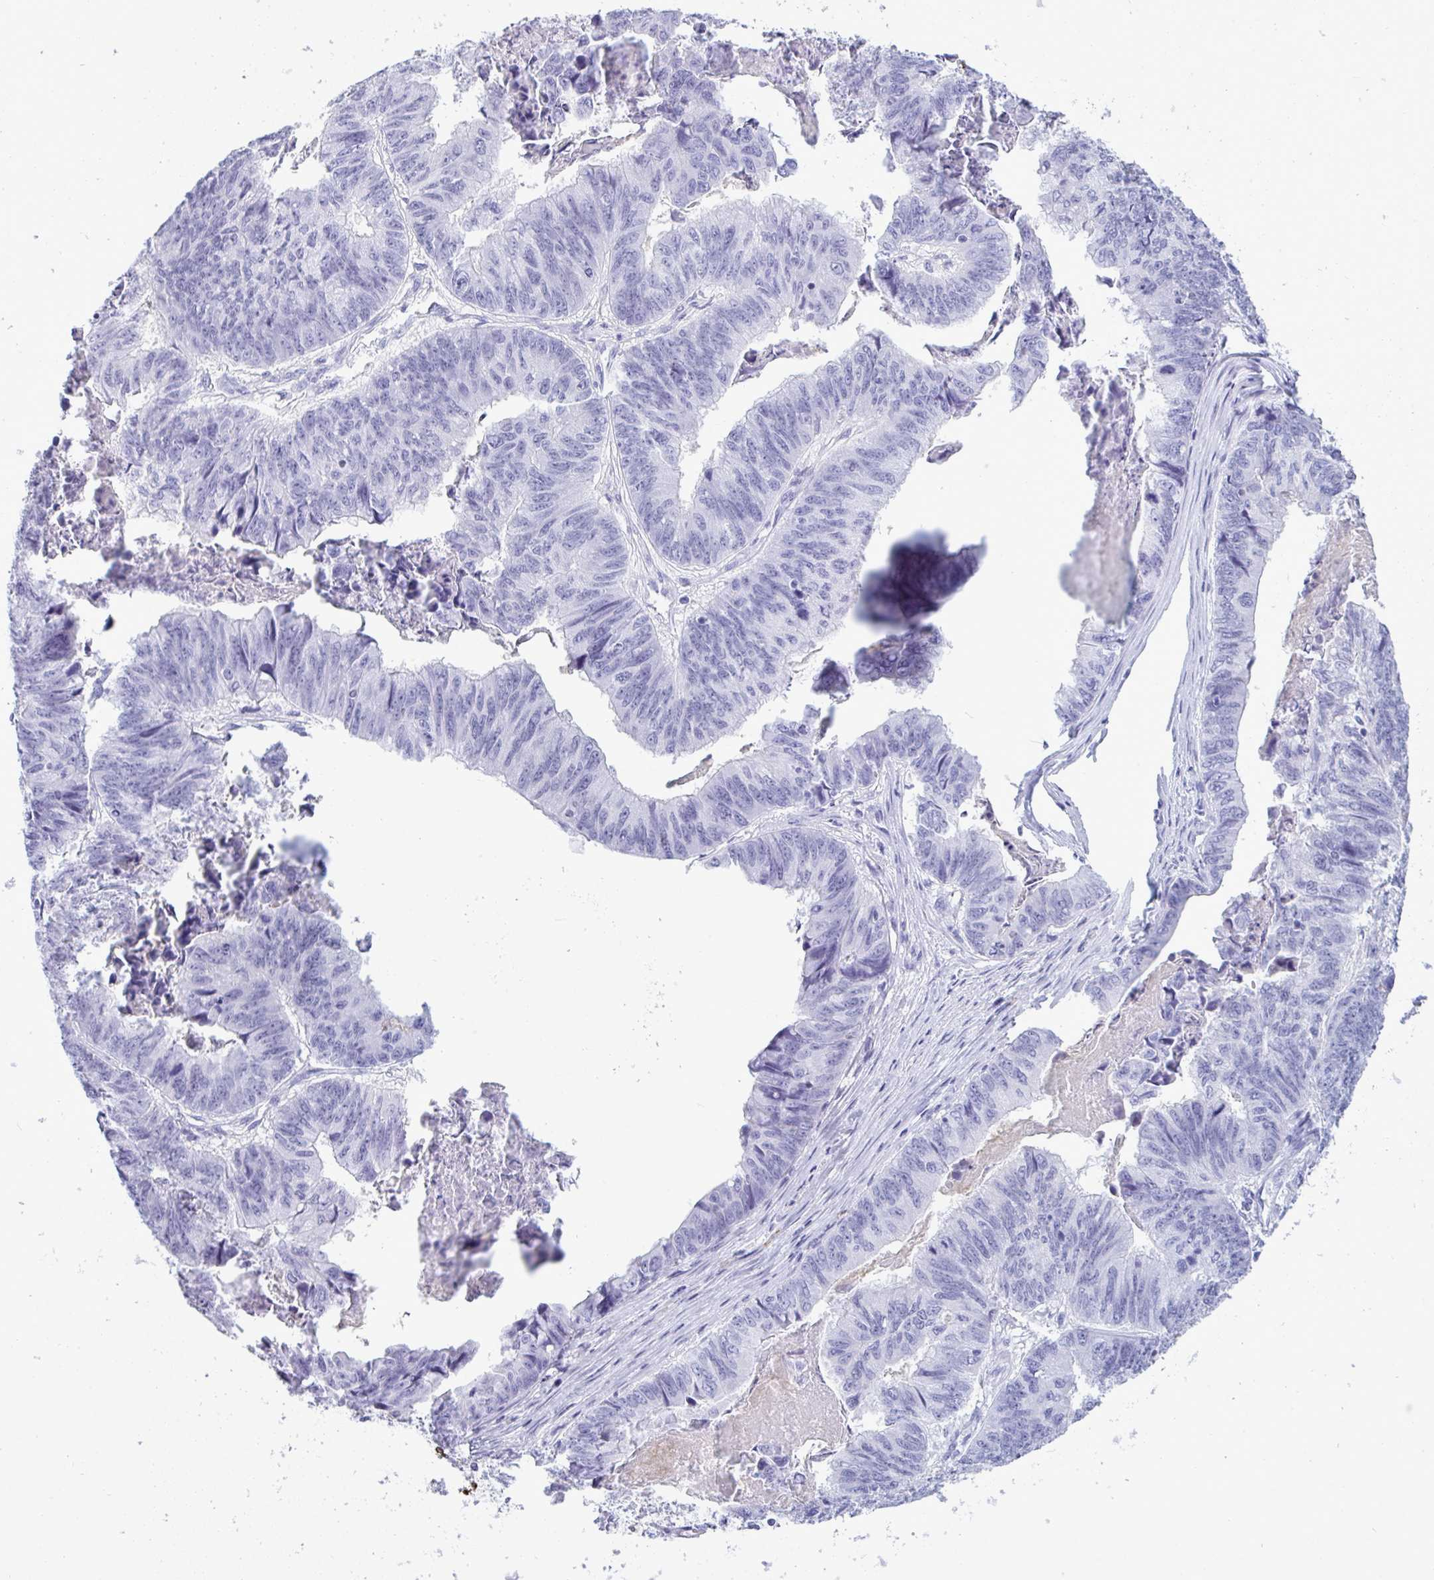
{"staining": {"intensity": "negative", "quantity": "none", "location": "none"}, "tissue": "stomach cancer", "cell_type": "Tumor cells", "image_type": "cancer", "snomed": [{"axis": "morphology", "description": "Adenocarcinoma, NOS"}, {"axis": "topography", "description": "Stomach, lower"}], "caption": "The image shows no significant staining in tumor cells of stomach cancer (adenocarcinoma).", "gene": "ARHGAP42", "patient": {"sex": "male", "age": 77}}